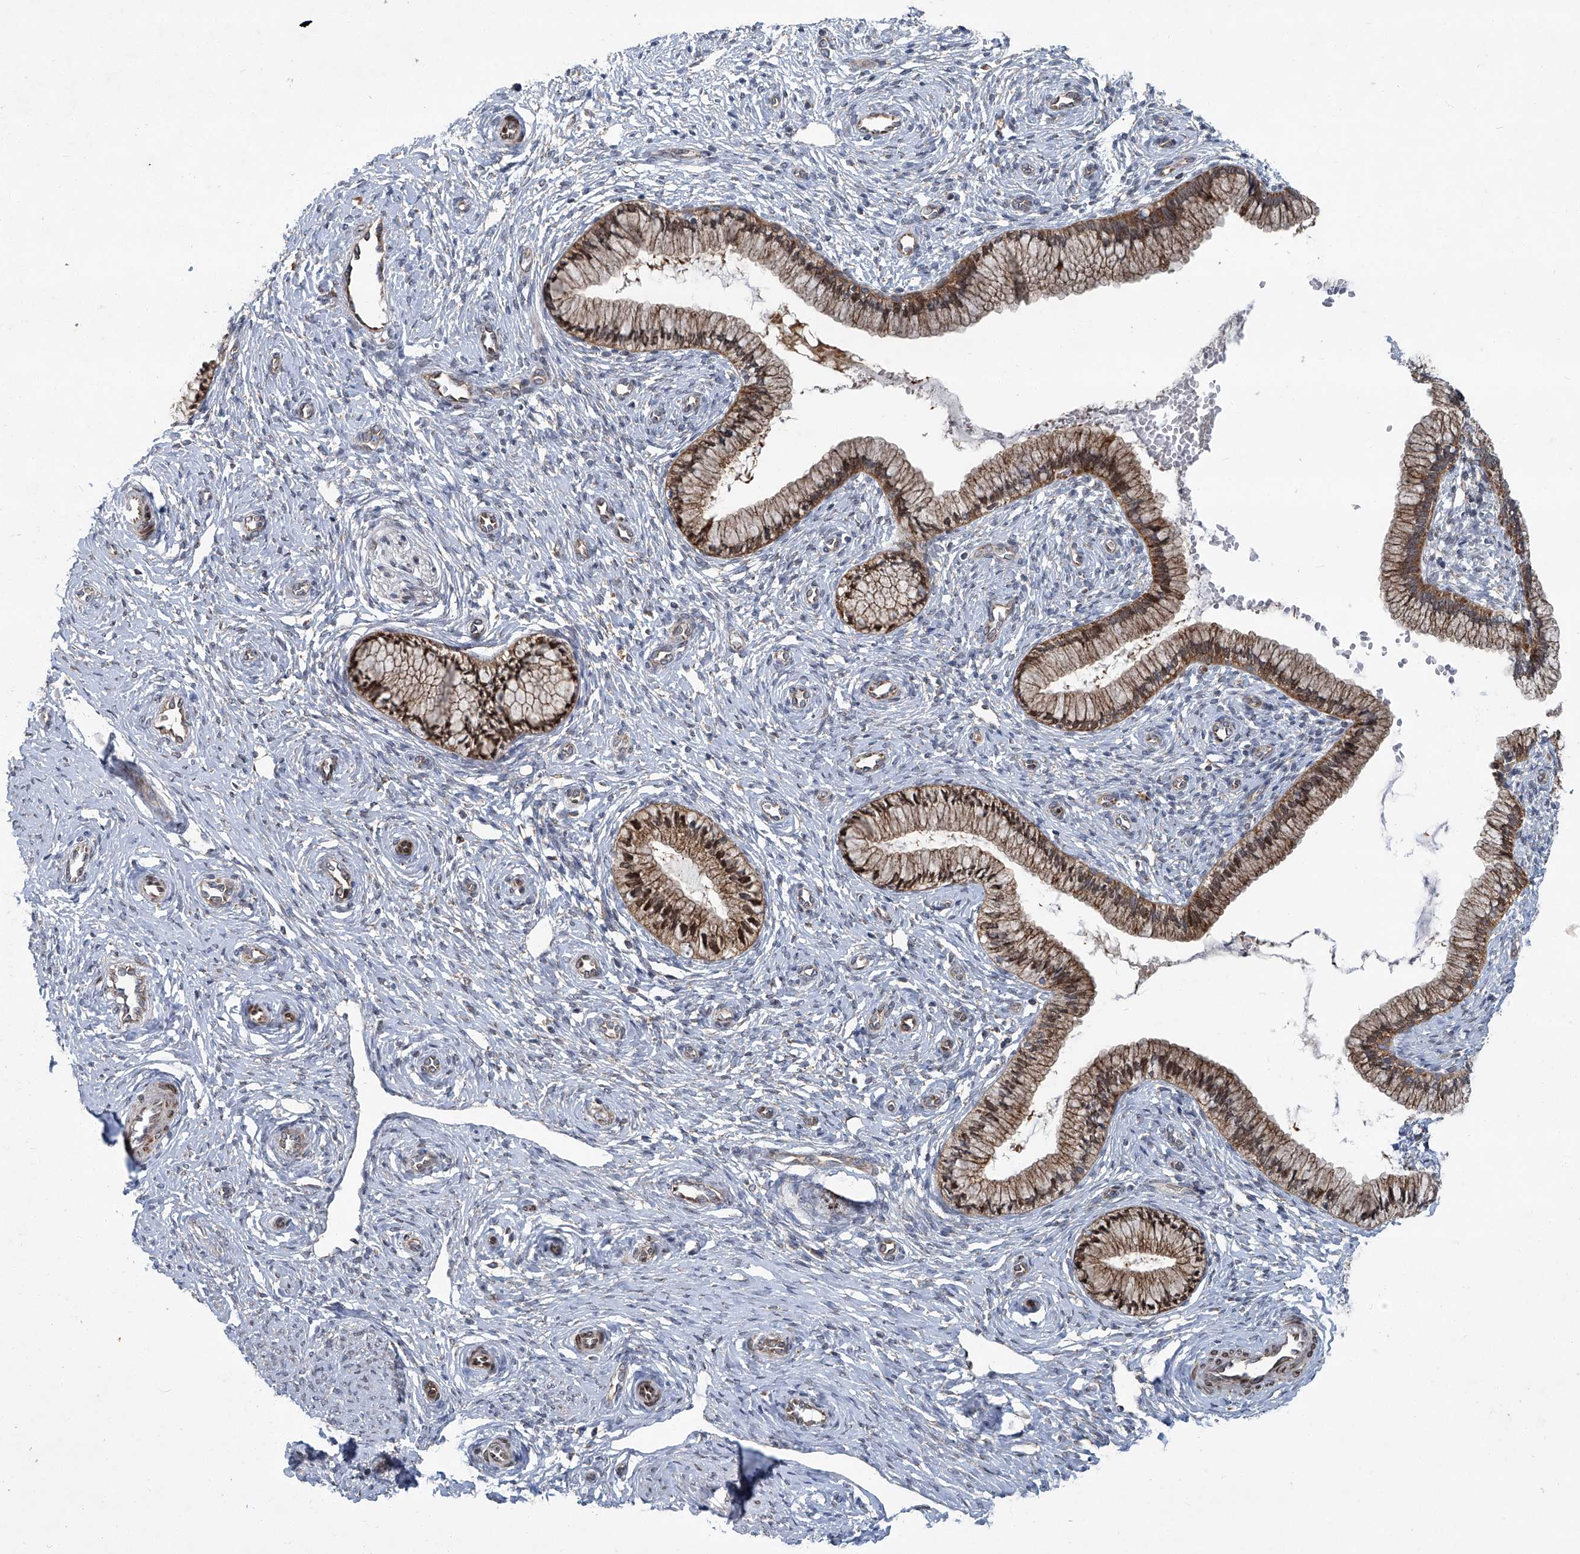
{"staining": {"intensity": "strong", "quantity": ">75%", "location": "cytoplasmic/membranous,nuclear"}, "tissue": "cervix", "cell_type": "Glandular cells", "image_type": "normal", "snomed": [{"axis": "morphology", "description": "Normal tissue, NOS"}, {"axis": "topography", "description": "Cervix"}], "caption": "DAB (3,3'-diaminobenzidine) immunohistochemical staining of unremarkable cervix displays strong cytoplasmic/membranous,nuclear protein expression in about >75% of glandular cells. (DAB IHC, brown staining for protein, blue staining for nuclei).", "gene": "GPR132", "patient": {"sex": "female", "age": 27}}